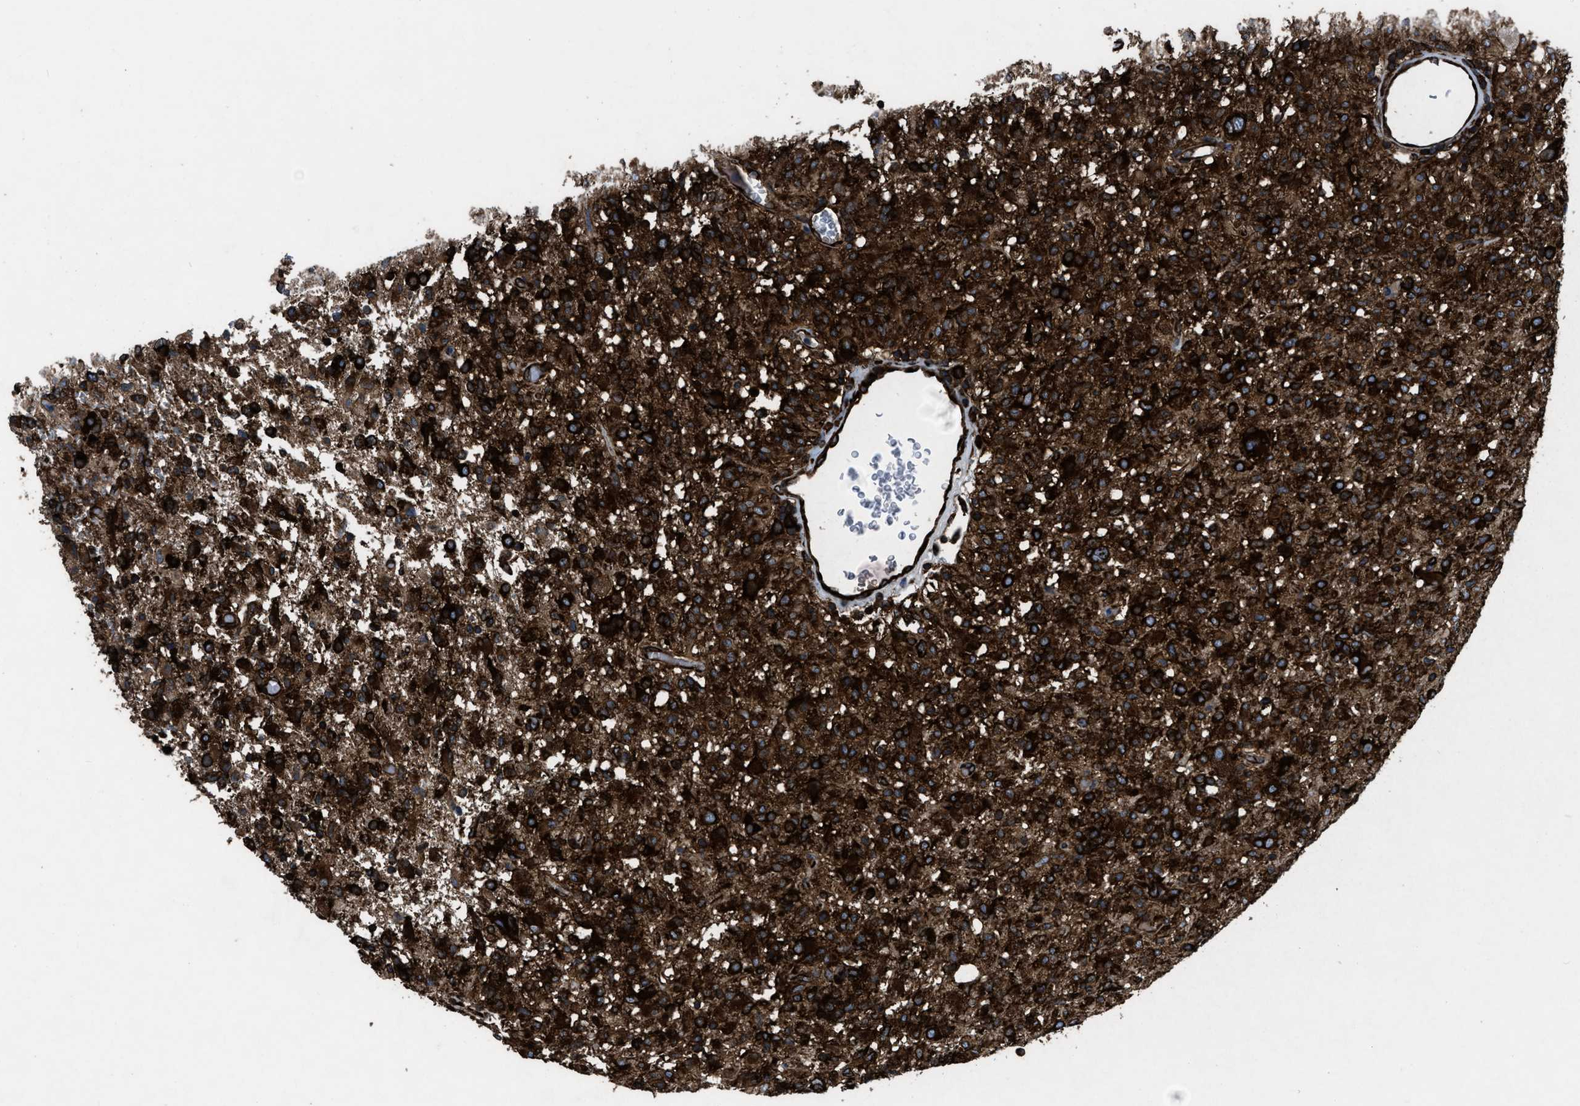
{"staining": {"intensity": "strong", "quantity": ">75%", "location": "cytoplasmic/membranous"}, "tissue": "glioma", "cell_type": "Tumor cells", "image_type": "cancer", "snomed": [{"axis": "morphology", "description": "Glioma, malignant, High grade"}, {"axis": "topography", "description": "Brain"}], "caption": "Immunohistochemical staining of human glioma demonstrates high levels of strong cytoplasmic/membranous positivity in approximately >75% of tumor cells.", "gene": "CAPRIN1", "patient": {"sex": "female", "age": 57}}